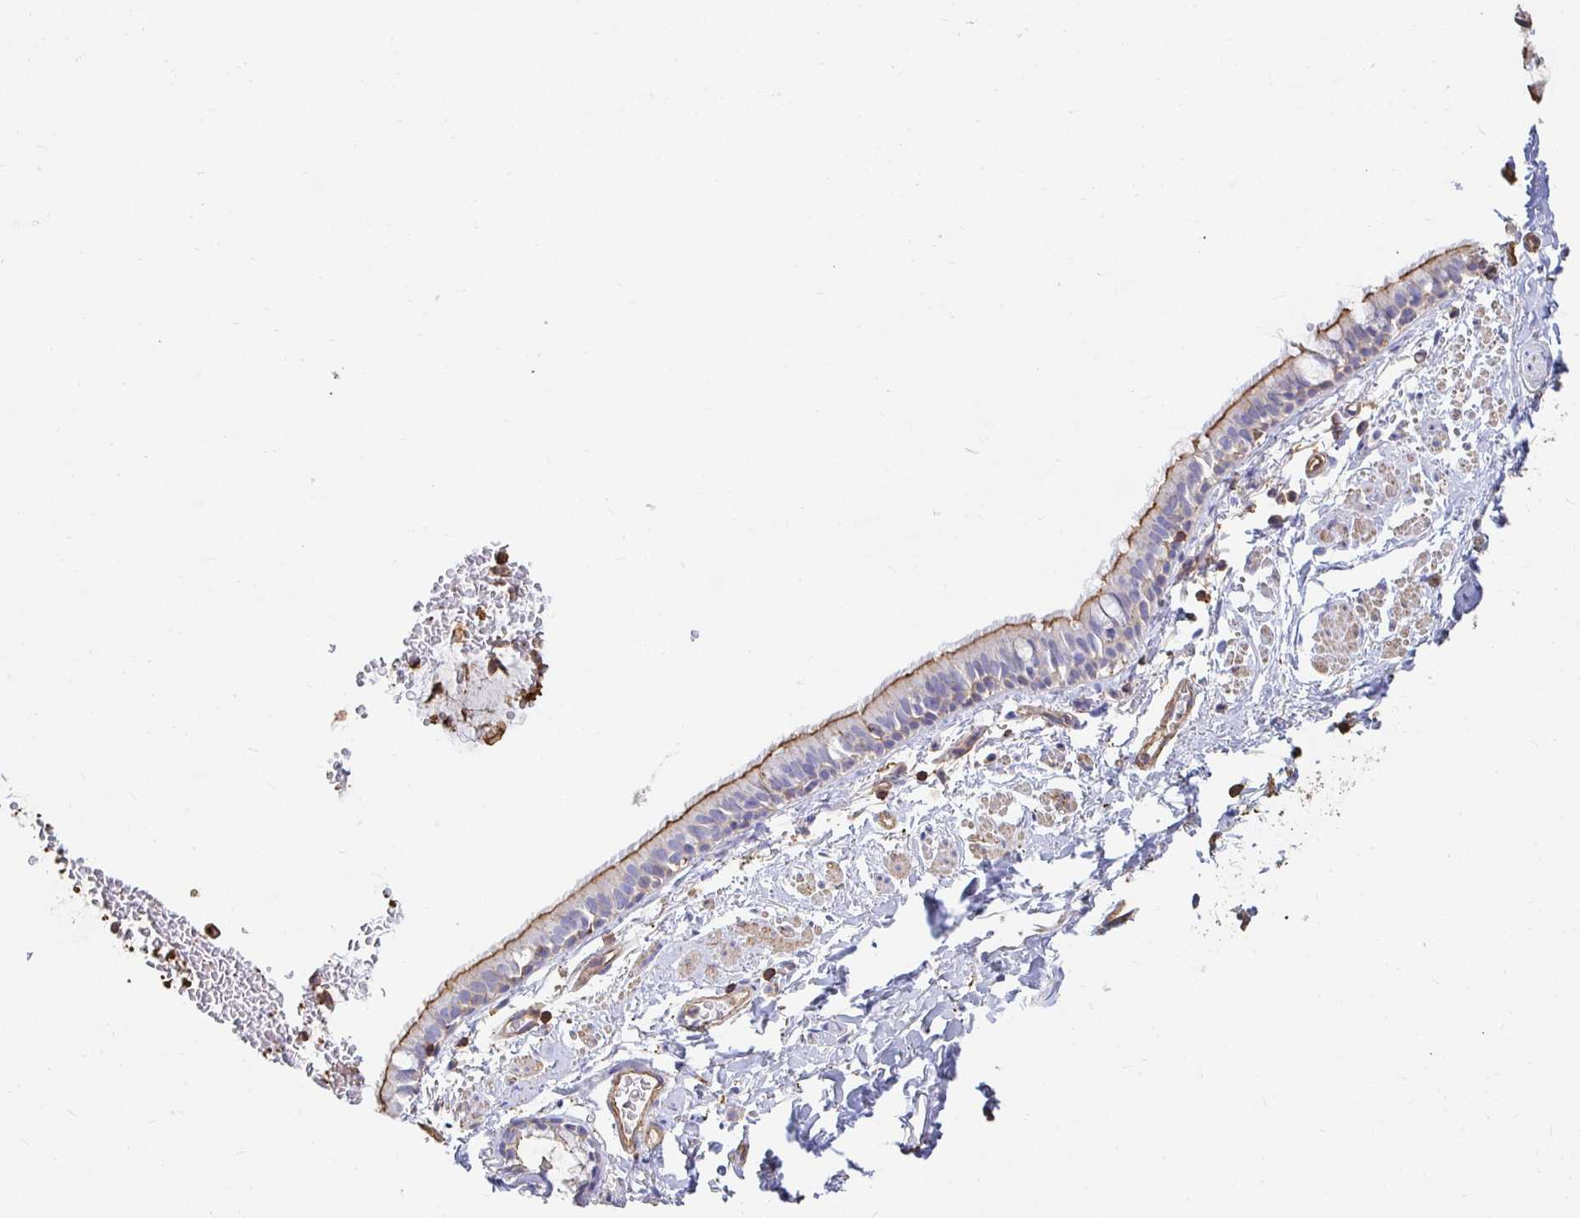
{"staining": {"intensity": "moderate", "quantity": ">75%", "location": "cytoplasmic/membranous"}, "tissue": "bronchus", "cell_type": "Respiratory epithelial cells", "image_type": "normal", "snomed": [{"axis": "morphology", "description": "Normal tissue, NOS"}, {"axis": "topography", "description": "Lymph node"}, {"axis": "topography", "description": "Cartilage tissue"}, {"axis": "topography", "description": "Bronchus"}], "caption": "Immunohistochemical staining of normal bronchus exhibits moderate cytoplasmic/membranous protein positivity in about >75% of respiratory epithelial cells. The staining is performed using DAB (3,3'-diaminobenzidine) brown chromogen to label protein expression. The nuclei are counter-stained blue using hematoxylin.", "gene": "PTPN14", "patient": {"sex": "female", "age": 70}}